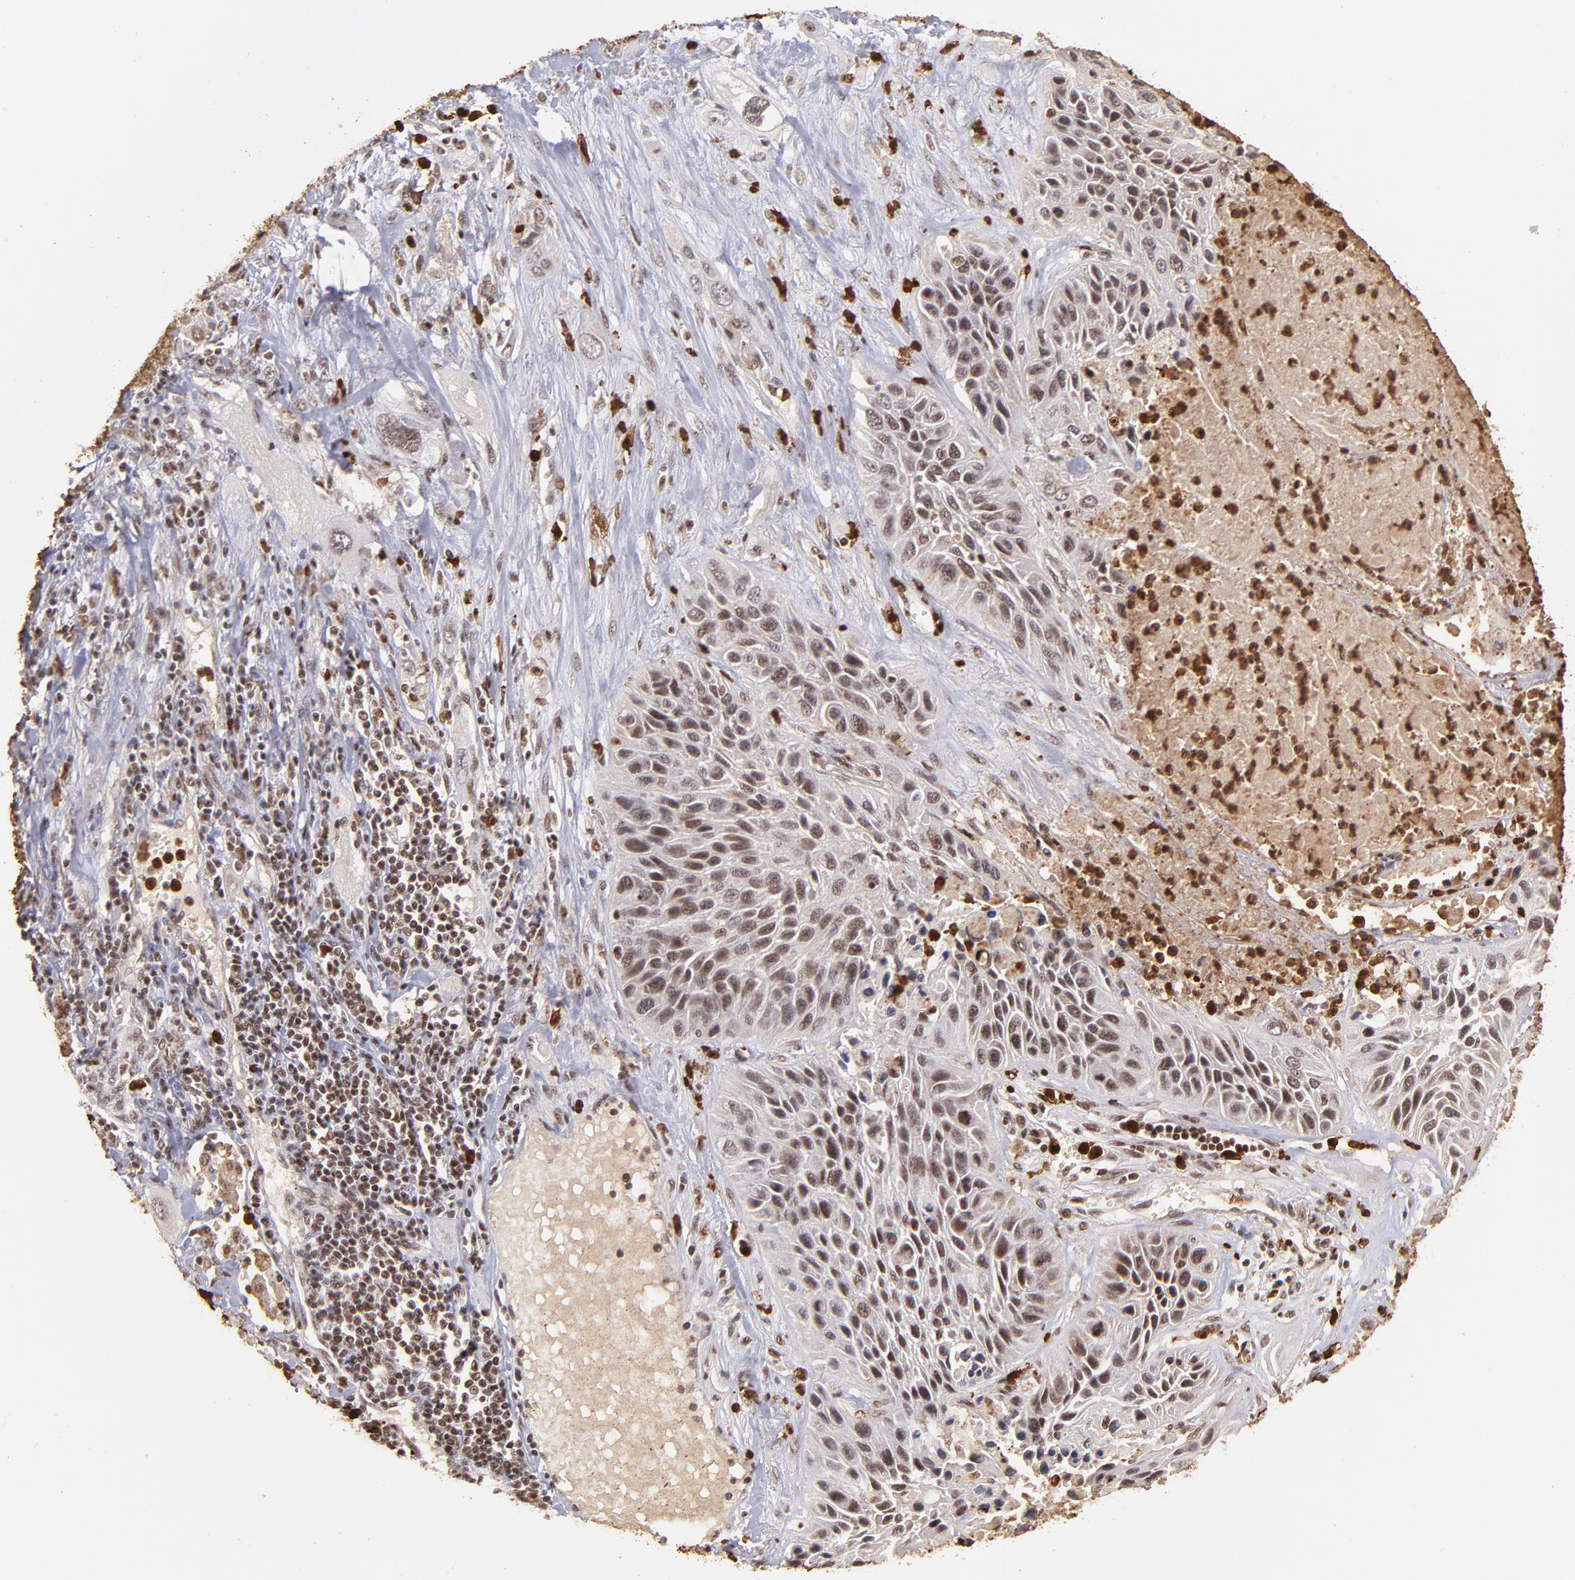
{"staining": {"intensity": "moderate", "quantity": ">75%", "location": "nuclear"}, "tissue": "lung cancer", "cell_type": "Tumor cells", "image_type": "cancer", "snomed": [{"axis": "morphology", "description": "Squamous cell carcinoma, NOS"}, {"axis": "topography", "description": "Lung"}], "caption": "This micrograph exhibits IHC staining of squamous cell carcinoma (lung), with medium moderate nuclear positivity in approximately >75% of tumor cells.", "gene": "ZFX", "patient": {"sex": "female", "age": 76}}